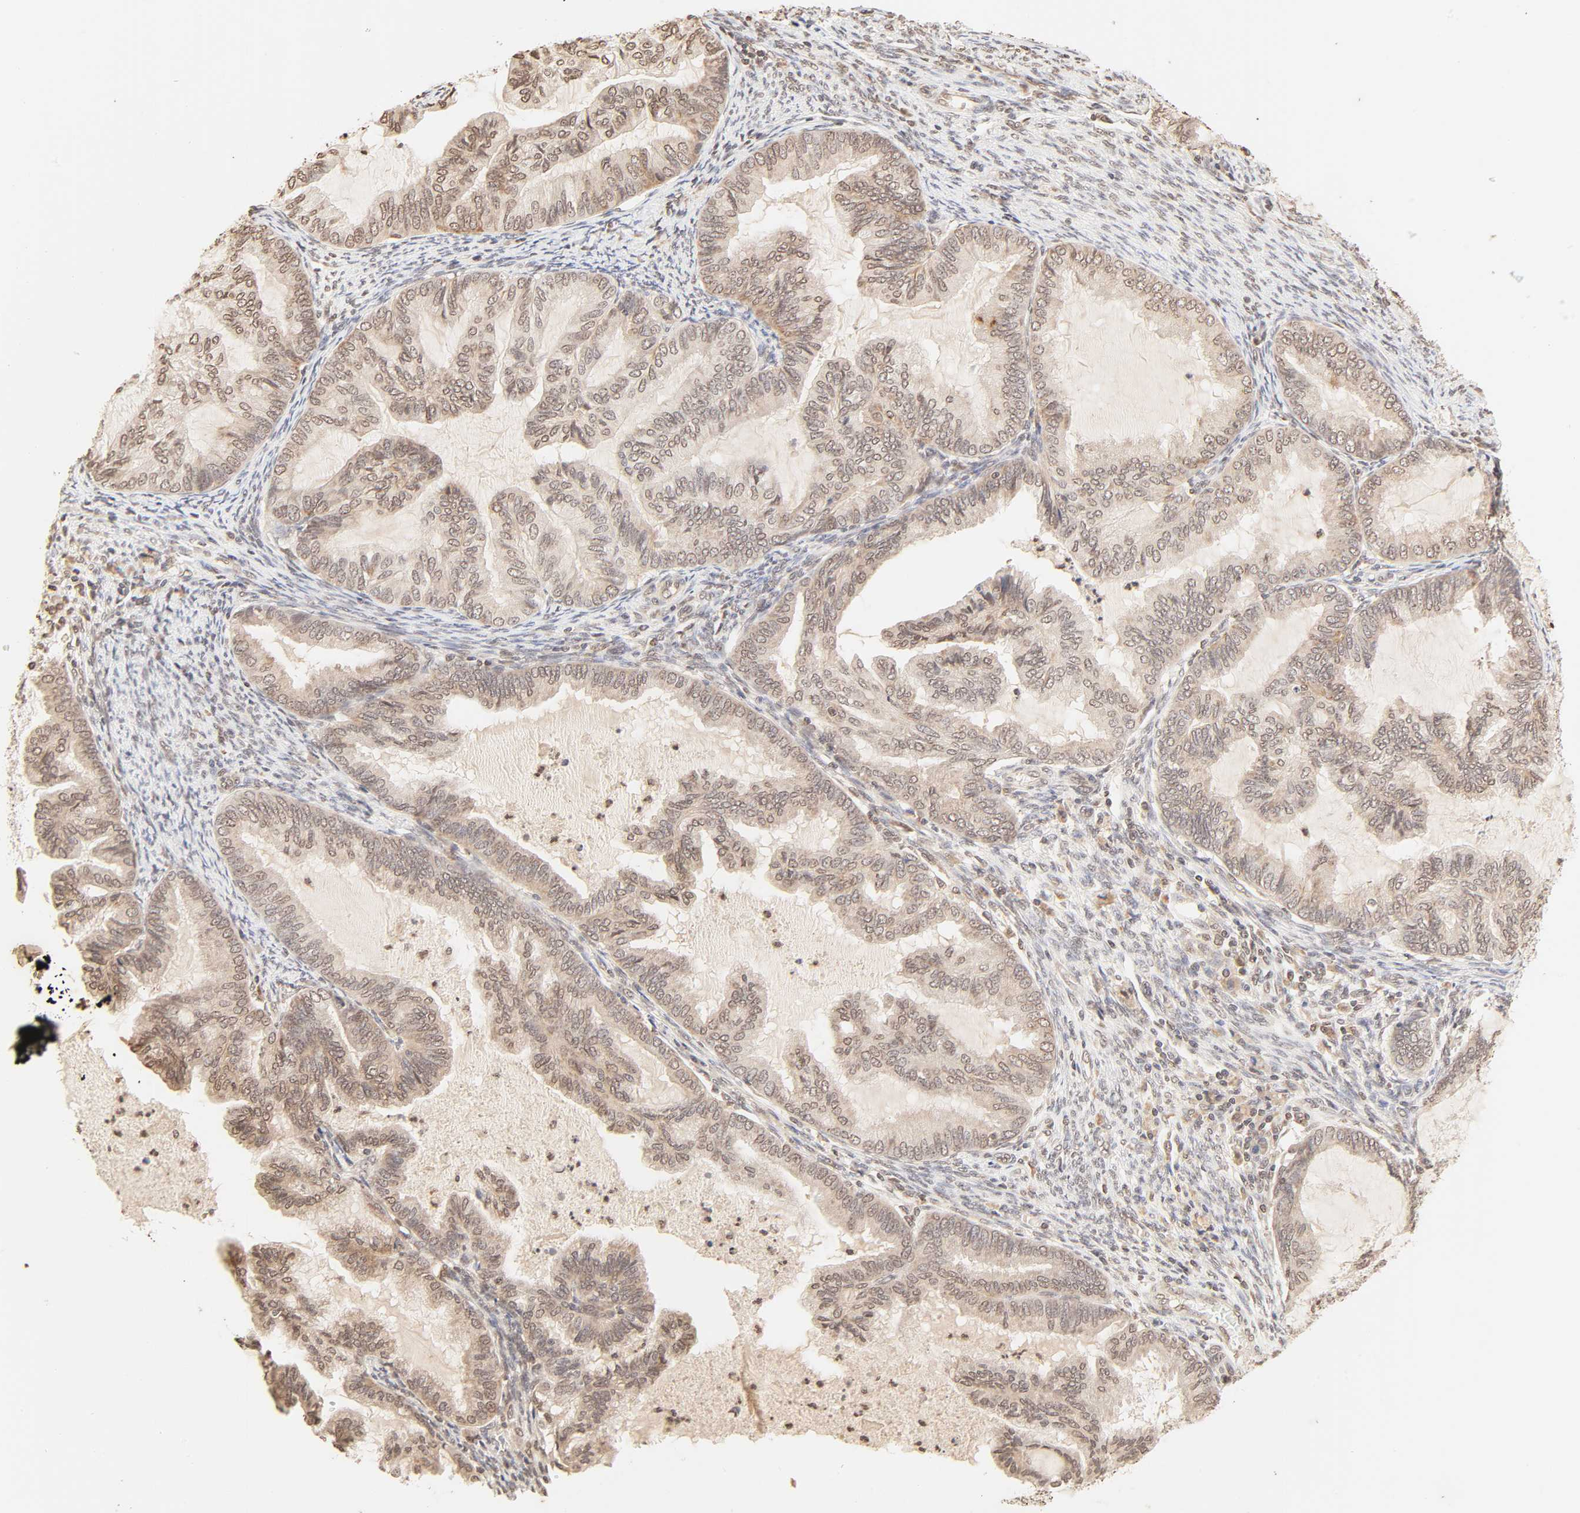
{"staining": {"intensity": "moderate", "quantity": ">75%", "location": "cytoplasmic/membranous,nuclear"}, "tissue": "cervical cancer", "cell_type": "Tumor cells", "image_type": "cancer", "snomed": [{"axis": "morphology", "description": "Normal tissue, NOS"}, {"axis": "morphology", "description": "Adenocarcinoma, NOS"}, {"axis": "topography", "description": "Cervix"}, {"axis": "topography", "description": "Endometrium"}], "caption": "A high-resolution histopathology image shows immunohistochemistry staining of cervical adenocarcinoma, which demonstrates moderate cytoplasmic/membranous and nuclear expression in about >75% of tumor cells.", "gene": "TBL1X", "patient": {"sex": "female", "age": 86}}